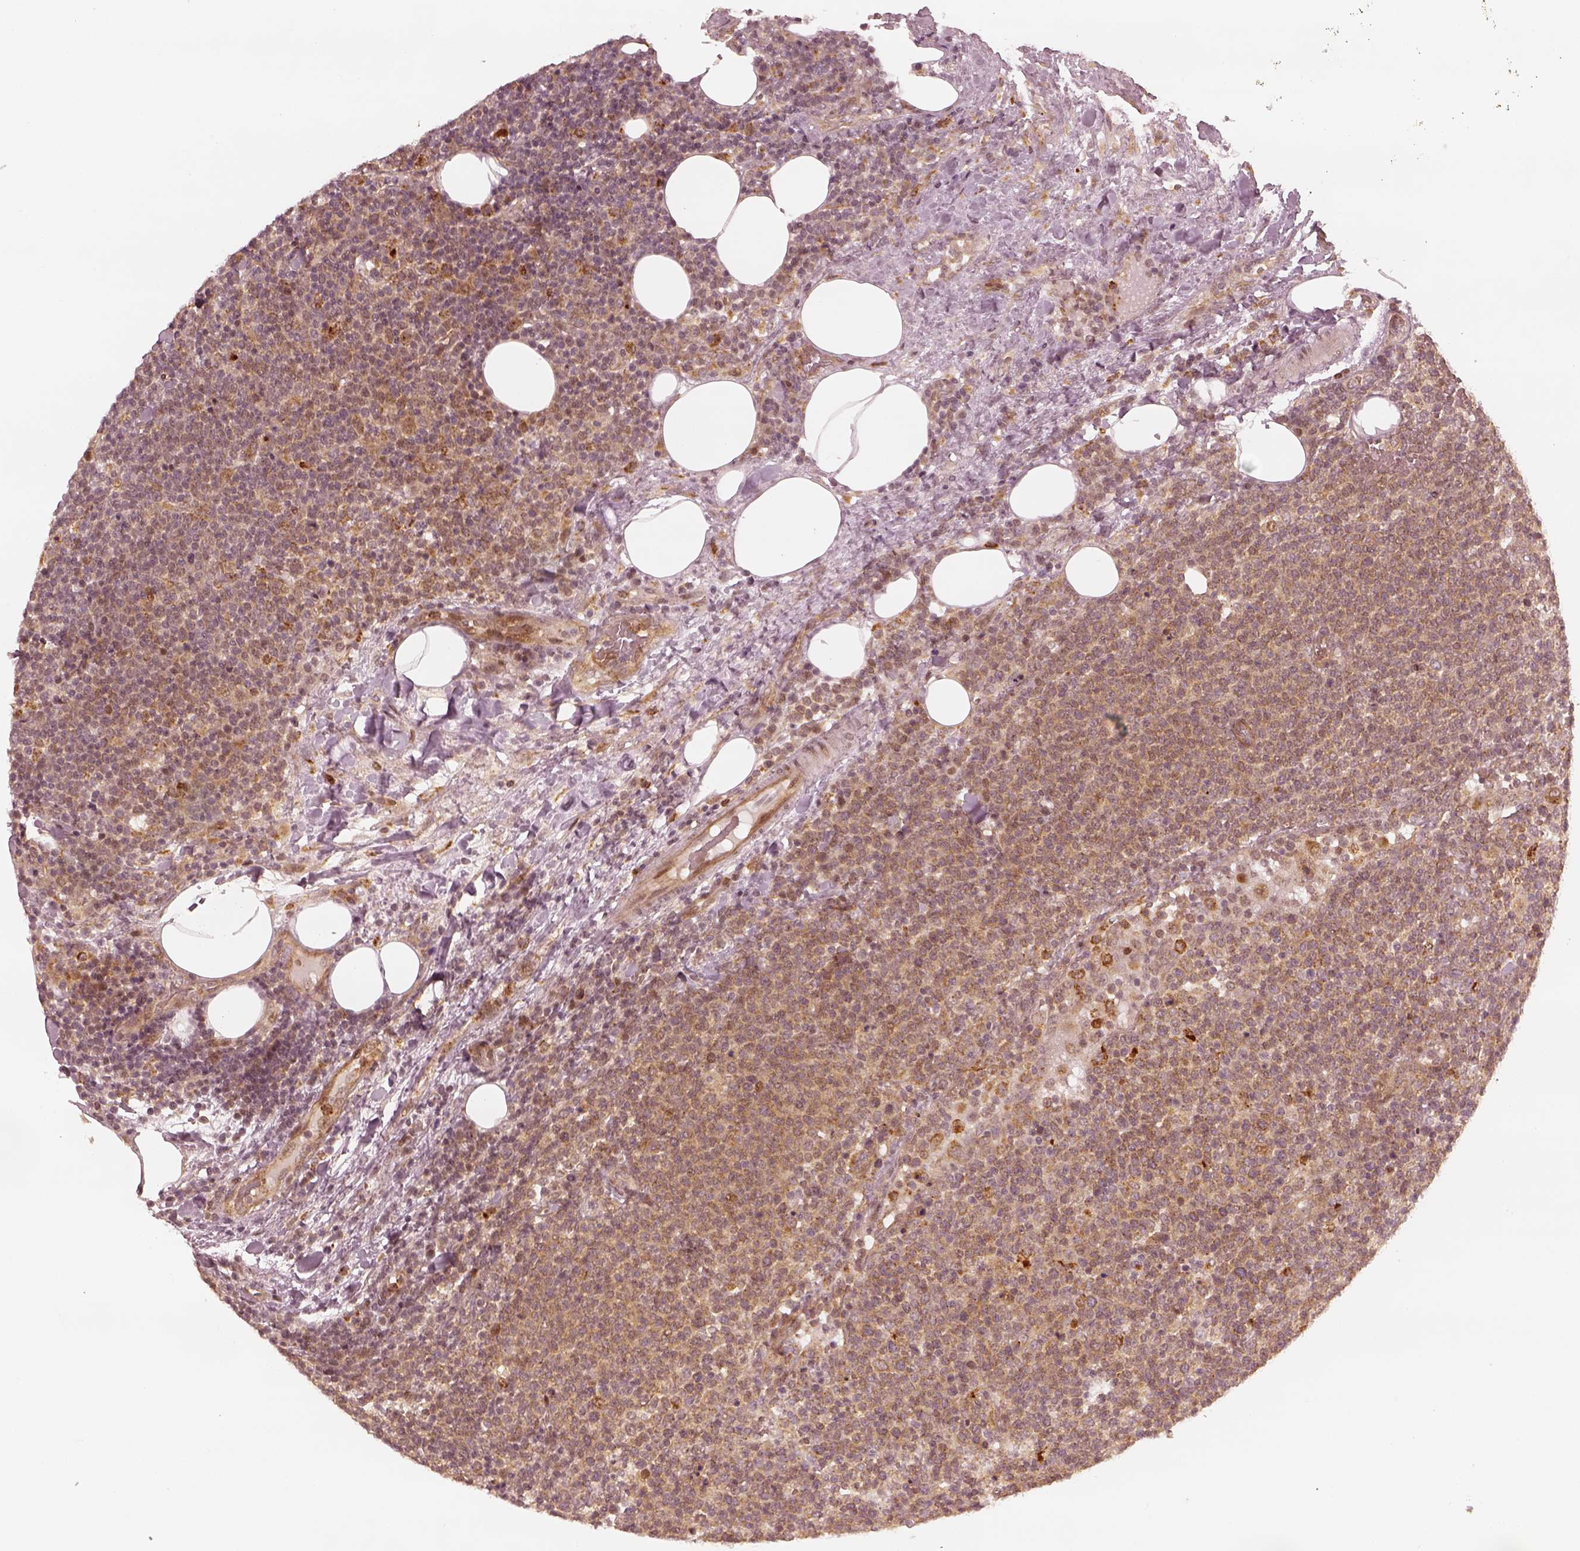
{"staining": {"intensity": "weak", "quantity": ">75%", "location": "cytoplasmic/membranous"}, "tissue": "lymphoma", "cell_type": "Tumor cells", "image_type": "cancer", "snomed": [{"axis": "morphology", "description": "Malignant lymphoma, non-Hodgkin's type, High grade"}, {"axis": "topography", "description": "Lymph node"}], "caption": "An image of human lymphoma stained for a protein displays weak cytoplasmic/membranous brown staining in tumor cells.", "gene": "SLC12A9", "patient": {"sex": "male", "age": 61}}